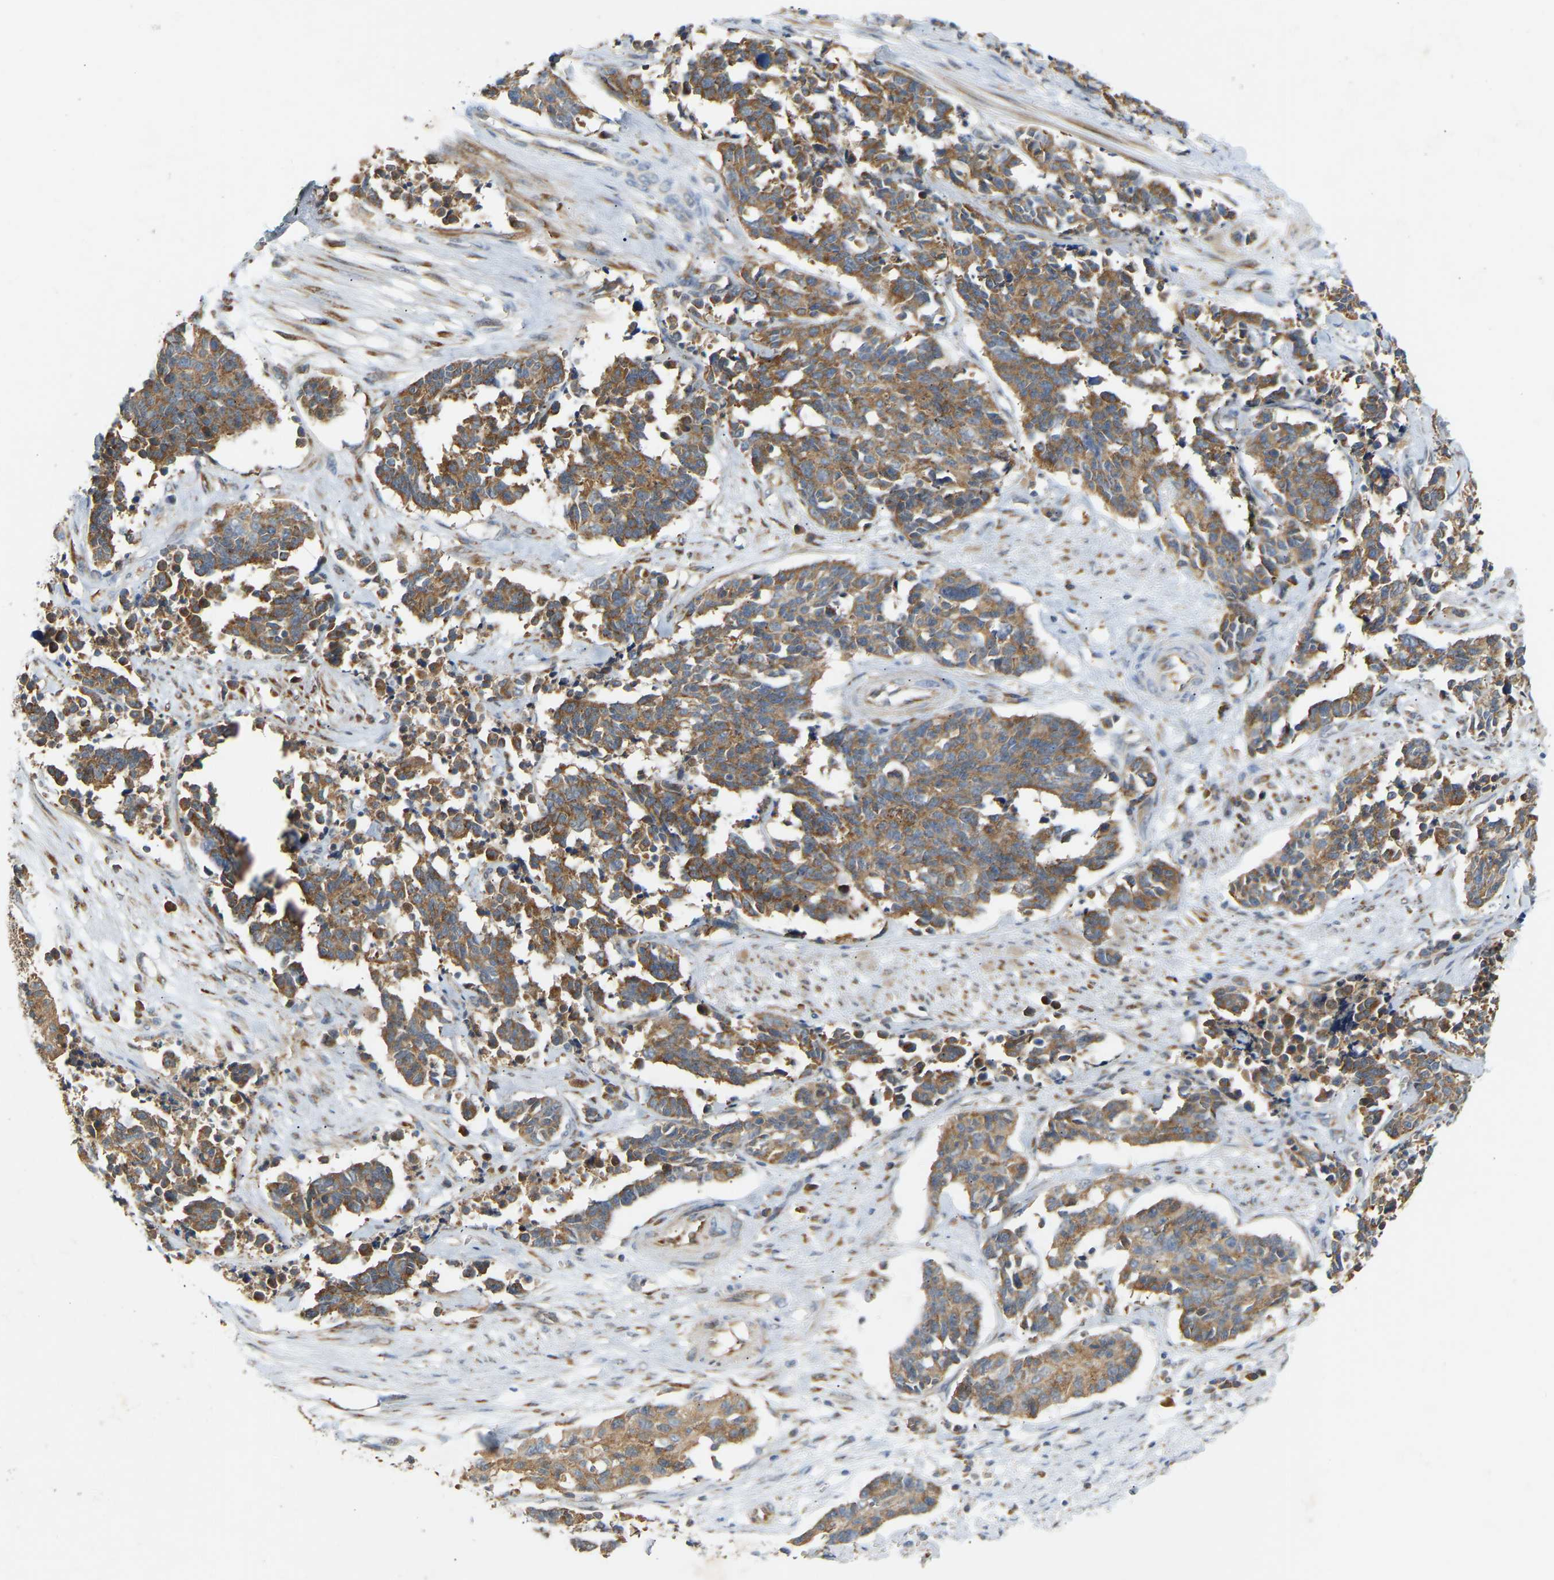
{"staining": {"intensity": "moderate", "quantity": ">75%", "location": "cytoplasmic/membranous"}, "tissue": "cervical cancer", "cell_type": "Tumor cells", "image_type": "cancer", "snomed": [{"axis": "morphology", "description": "Squamous cell carcinoma, NOS"}, {"axis": "topography", "description": "Cervix"}], "caption": "This is a photomicrograph of immunohistochemistry (IHC) staining of cervical squamous cell carcinoma, which shows moderate expression in the cytoplasmic/membranous of tumor cells.", "gene": "PTCD1", "patient": {"sex": "female", "age": 35}}